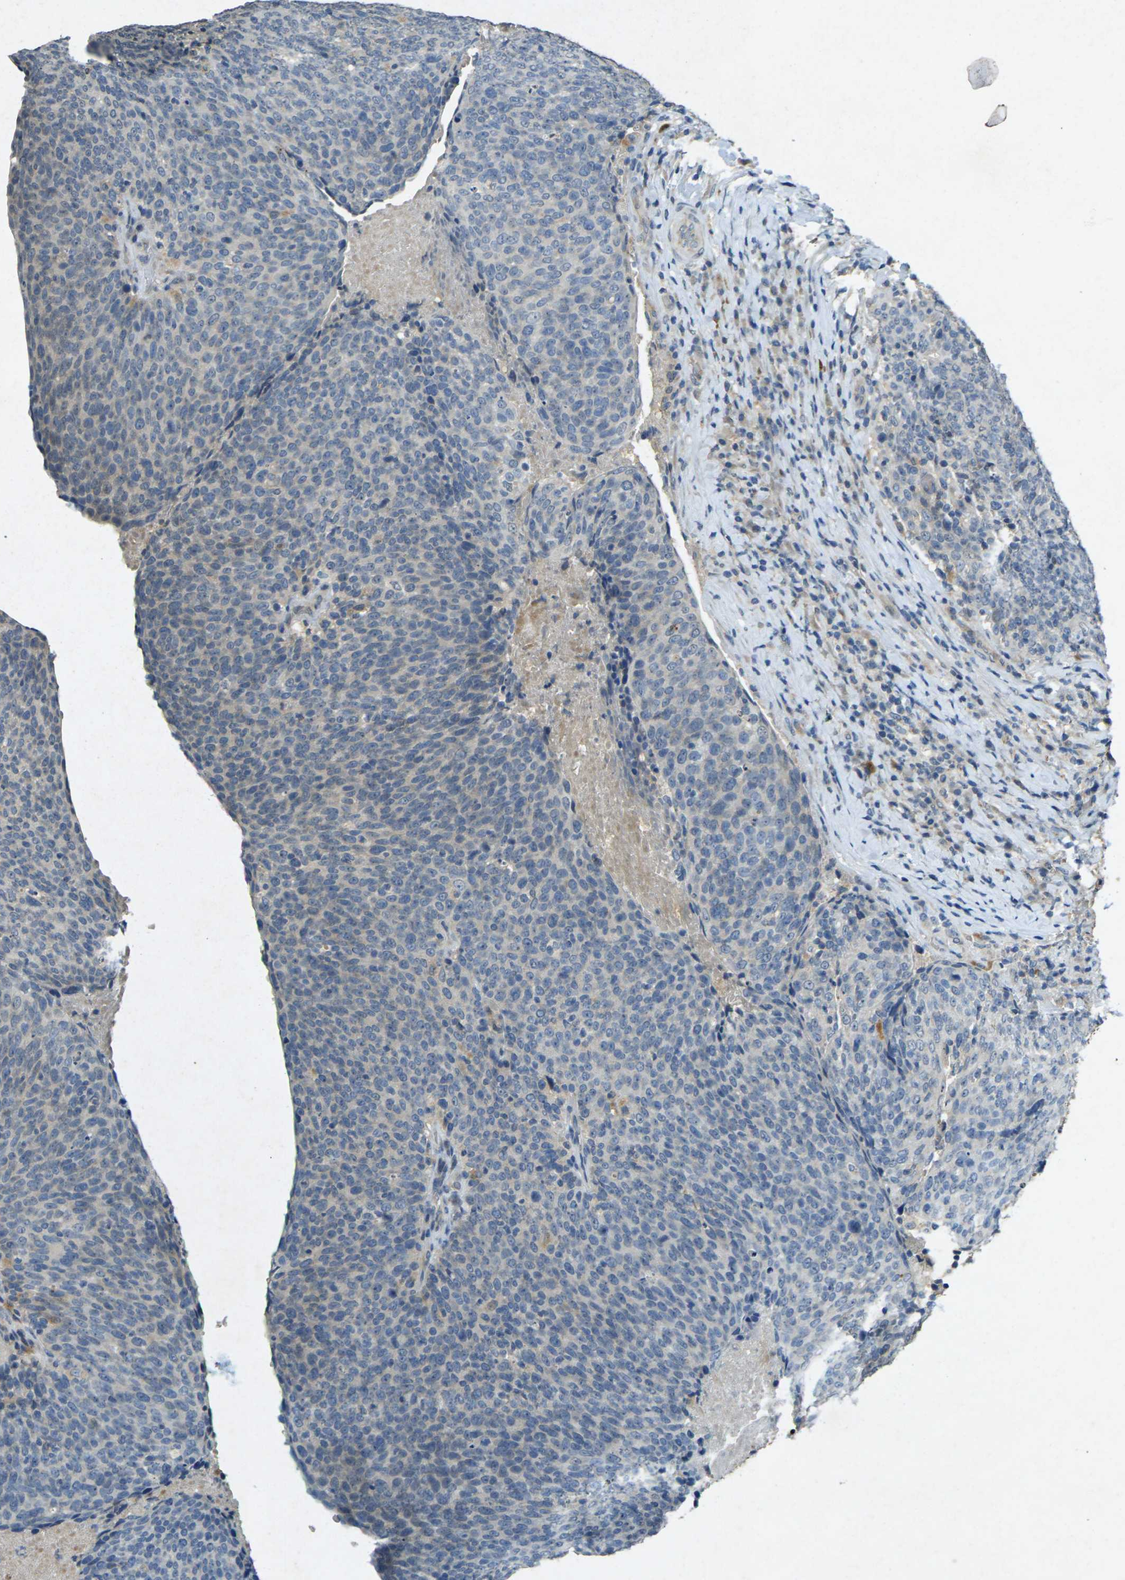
{"staining": {"intensity": "weak", "quantity": ">75%", "location": "cytoplasmic/membranous"}, "tissue": "head and neck cancer", "cell_type": "Tumor cells", "image_type": "cancer", "snomed": [{"axis": "morphology", "description": "Squamous cell carcinoma, NOS"}, {"axis": "morphology", "description": "Squamous cell carcinoma, metastatic, NOS"}, {"axis": "topography", "description": "Lymph node"}, {"axis": "topography", "description": "Head-Neck"}], "caption": "Tumor cells demonstrate weak cytoplasmic/membranous positivity in about >75% of cells in head and neck metastatic squamous cell carcinoma. The protein is shown in brown color, while the nuclei are stained blue.", "gene": "RGMA", "patient": {"sex": "male", "age": 62}}